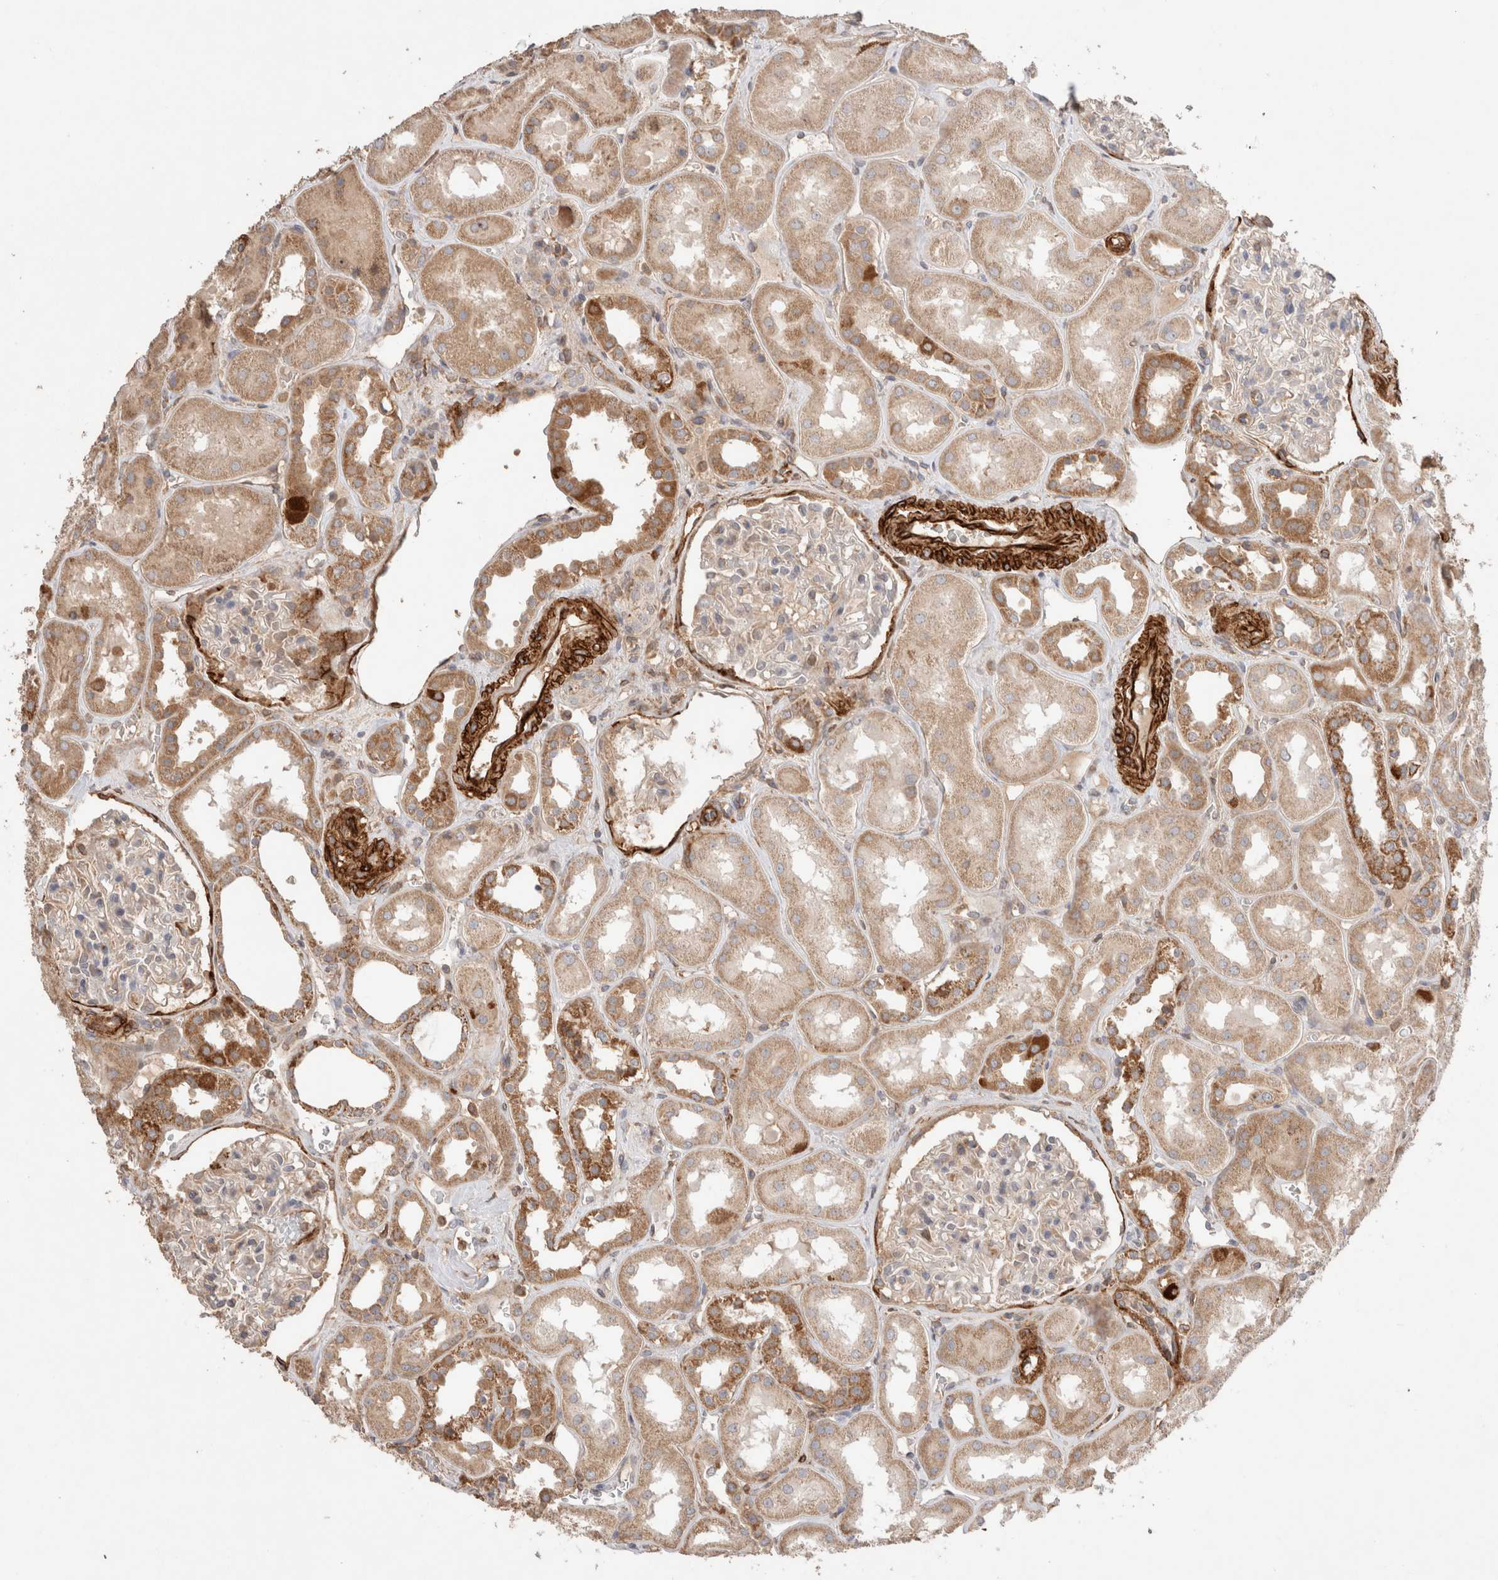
{"staining": {"intensity": "weak", "quantity": ">75%", "location": "cytoplasmic/membranous"}, "tissue": "kidney", "cell_type": "Cells in glomeruli", "image_type": "normal", "snomed": [{"axis": "morphology", "description": "Normal tissue, NOS"}, {"axis": "topography", "description": "Kidney"}], "caption": "The image exhibits a brown stain indicating the presence of a protein in the cytoplasmic/membranous of cells in glomeruli in kidney. (Brightfield microscopy of DAB IHC at high magnification).", "gene": "RAB32", "patient": {"sex": "male", "age": 70}}